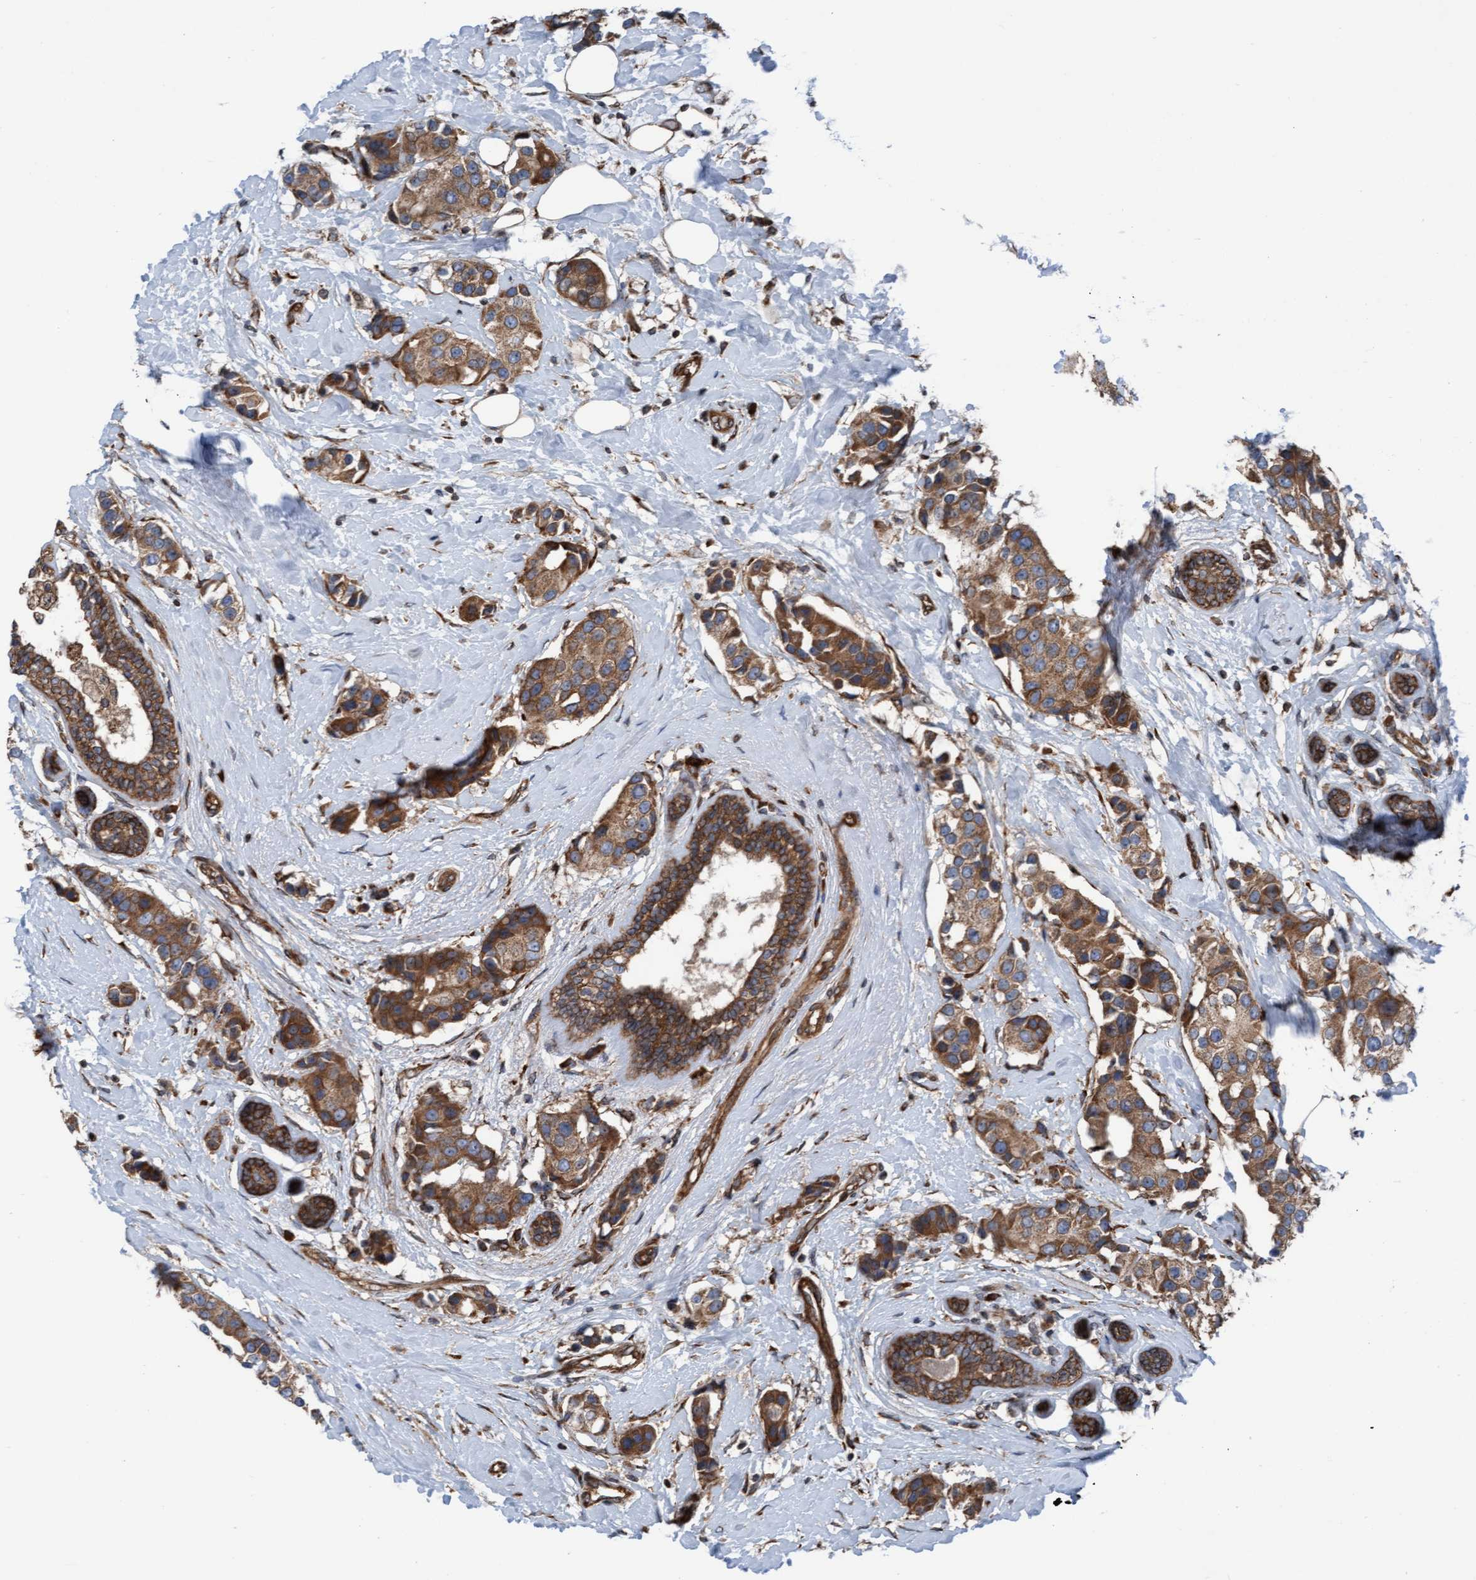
{"staining": {"intensity": "moderate", "quantity": ">75%", "location": "cytoplasmic/membranous"}, "tissue": "breast cancer", "cell_type": "Tumor cells", "image_type": "cancer", "snomed": [{"axis": "morphology", "description": "Normal tissue, NOS"}, {"axis": "morphology", "description": "Duct carcinoma"}, {"axis": "topography", "description": "Breast"}], "caption": "Breast cancer (intraductal carcinoma) was stained to show a protein in brown. There is medium levels of moderate cytoplasmic/membranous positivity in about >75% of tumor cells. (IHC, brightfield microscopy, high magnification).", "gene": "RAP1GAP2", "patient": {"sex": "female", "age": 39}}